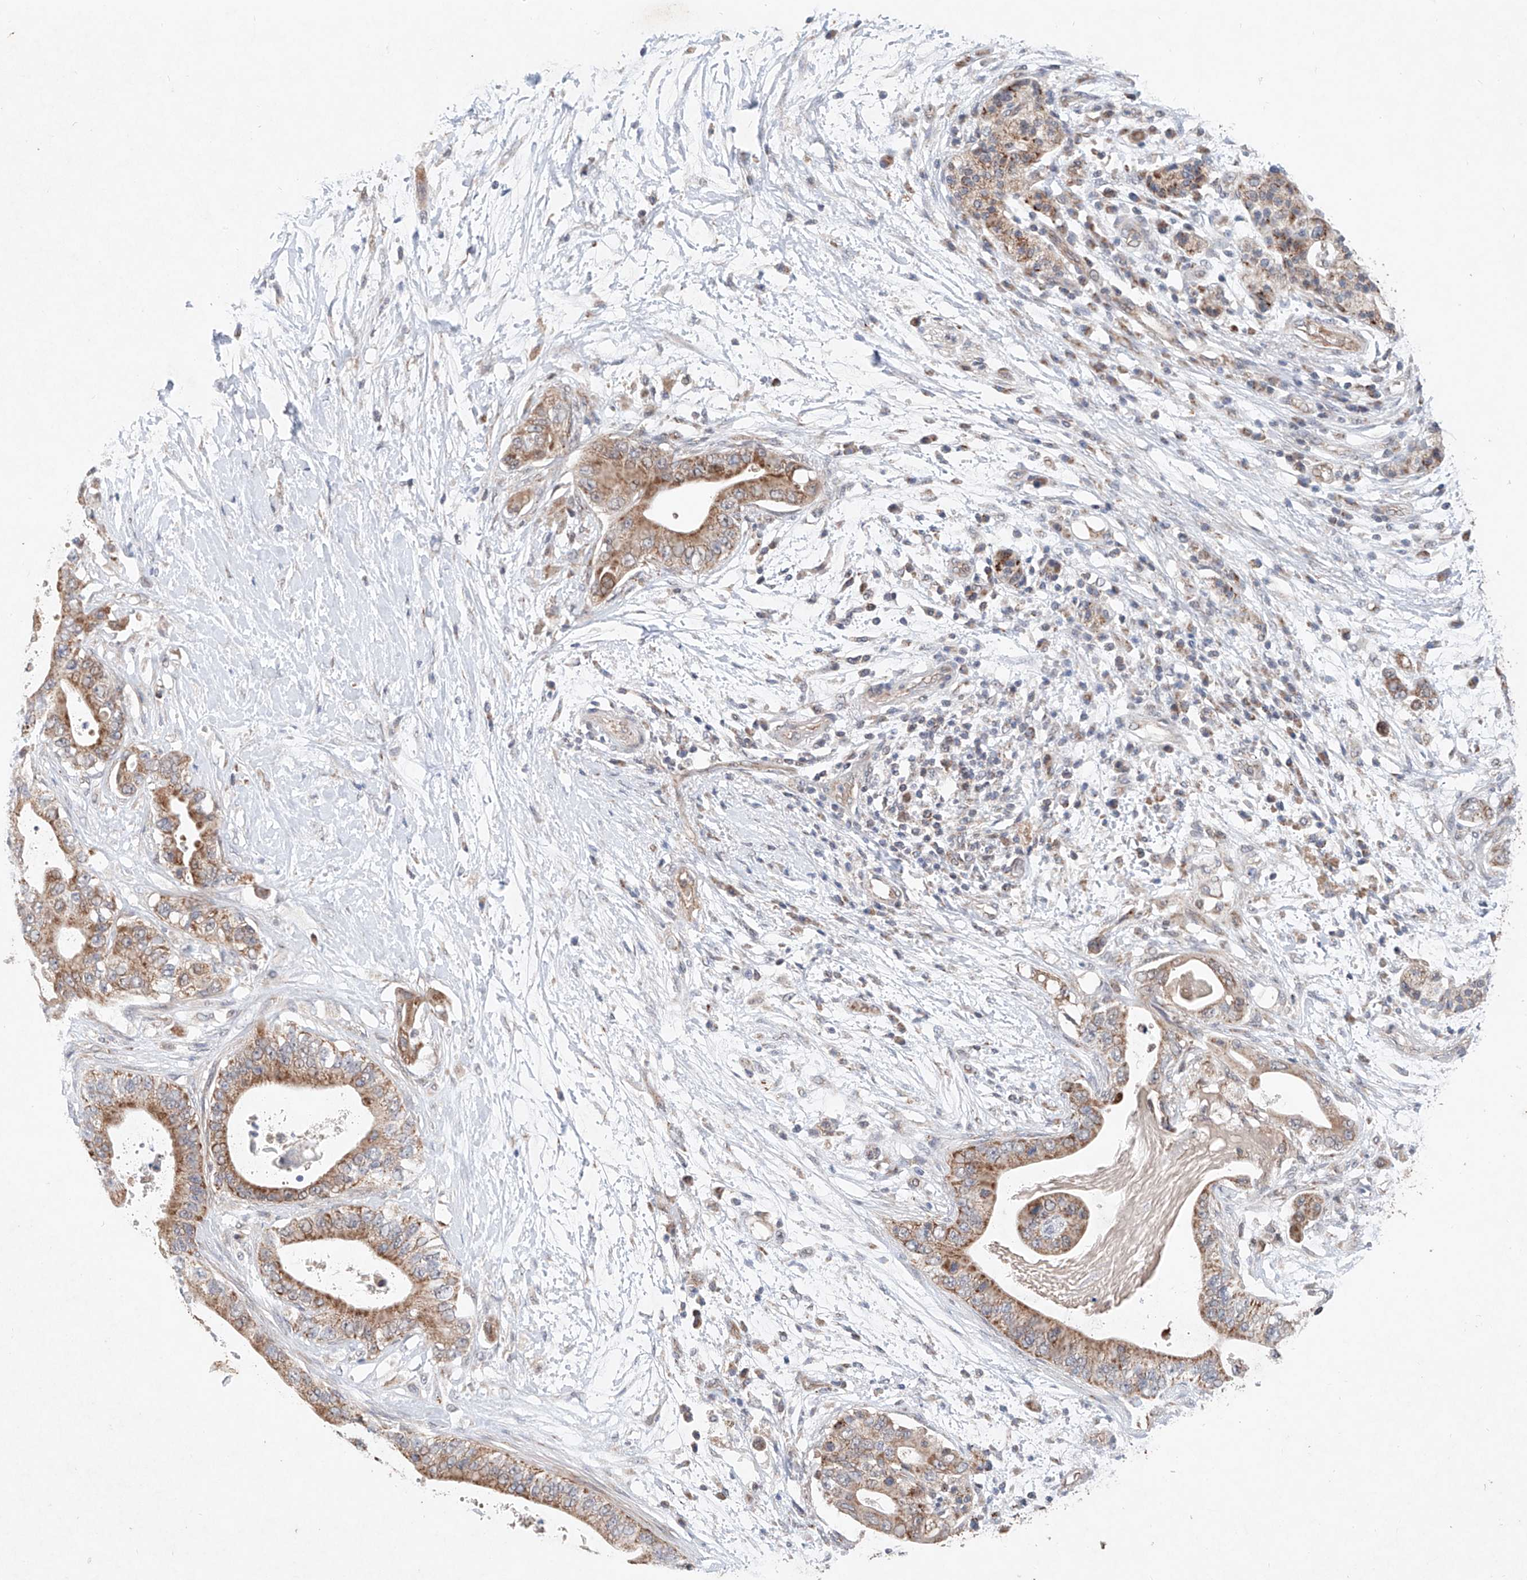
{"staining": {"intensity": "moderate", "quantity": ">75%", "location": "cytoplasmic/membranous"}, "tissue": "pancreatic cancer", "cell_type": "Tumor cells", "image_type": "cancer", "snomed": [{"axis": "morphology", "description": "Adenocarcinoma, NOS"}, {"axis": "topography", "description": "Pancreas"}], "caption": "Pancreatic adenocarcinoma stained for a protein exhibits moderate cytoplasmic/membranous positivity in tumor cells.", "gene": "FASTK", "patient": {"sex": "male", "age": 77}}